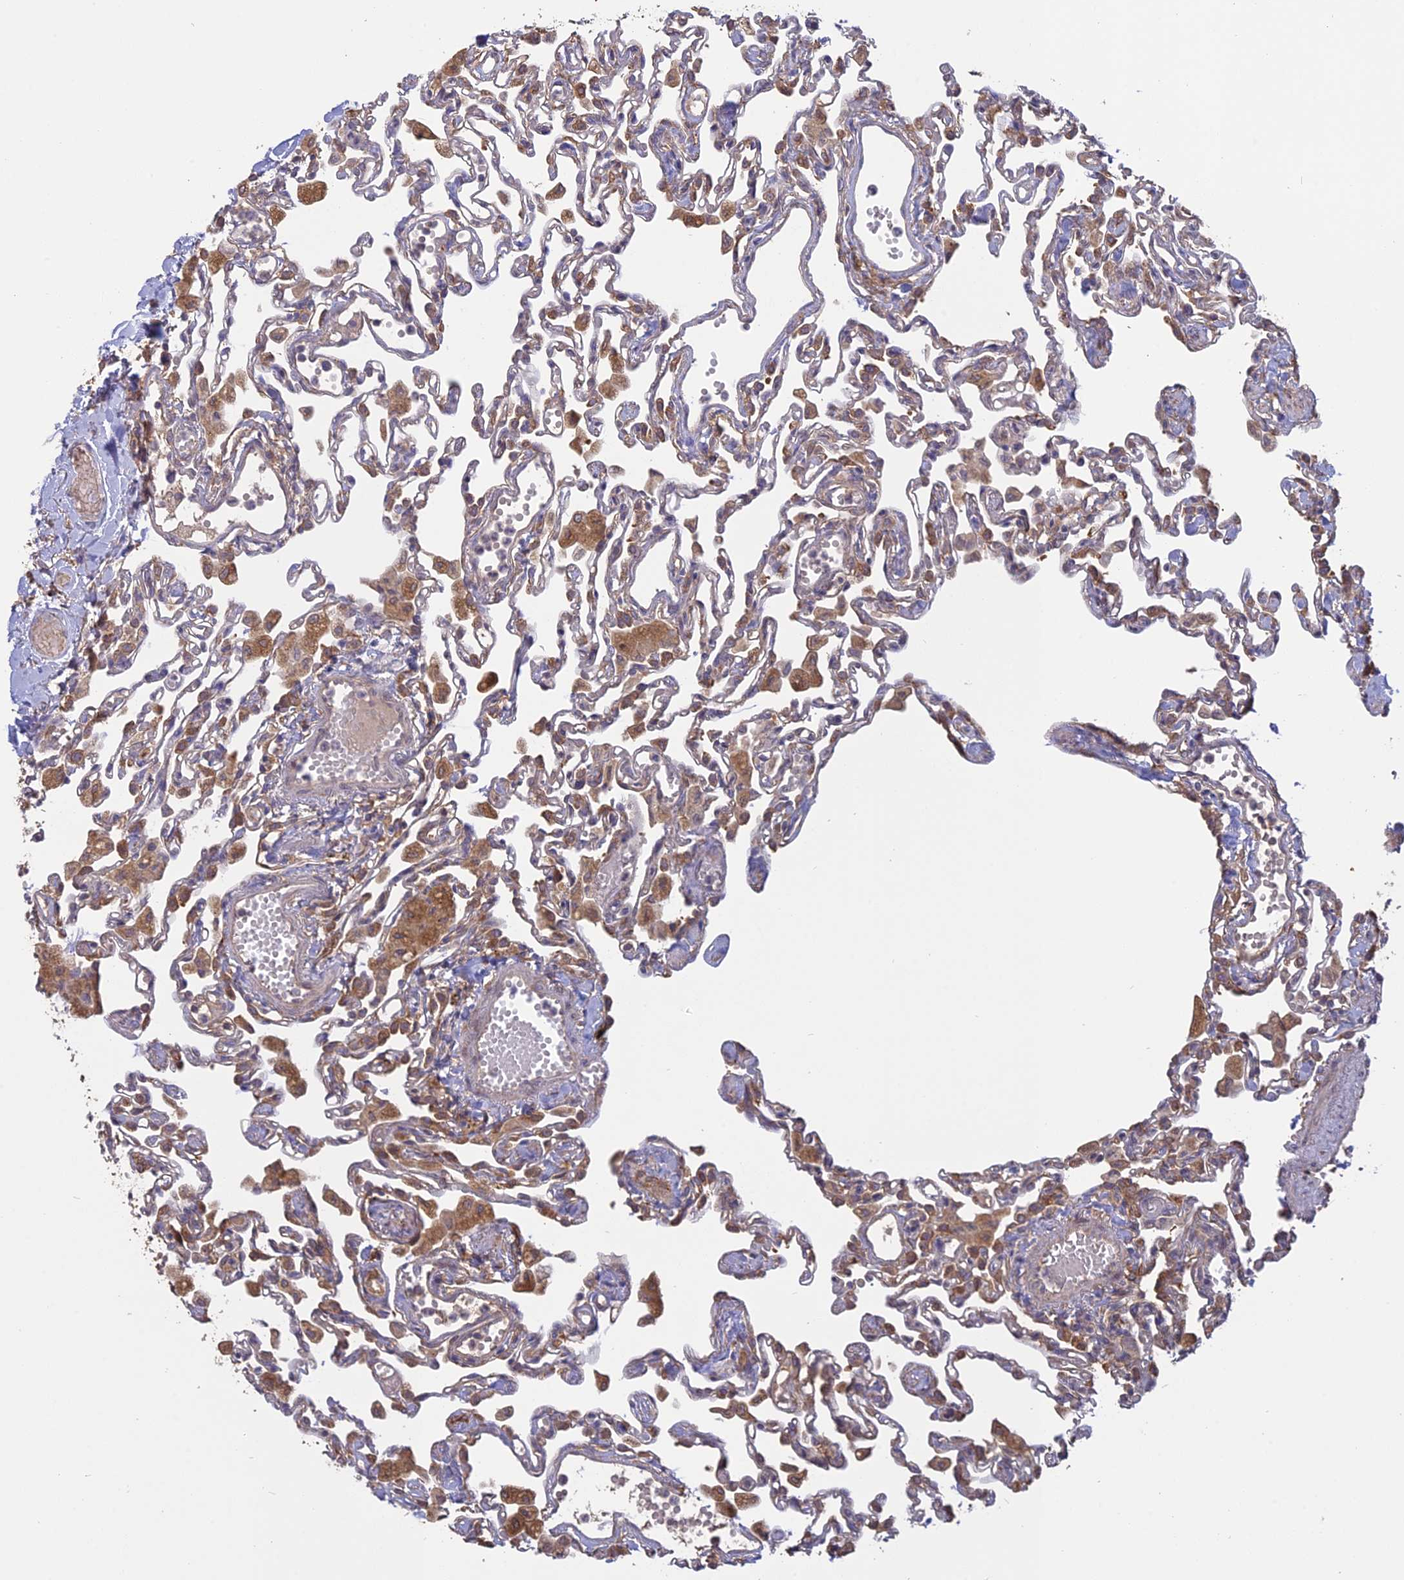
{"staining": {"intensity": "moderate", "quantity": "<25%", "location": "cytoplasmic/membranous"}, "tissue": "lung", "cell_type": "Alveolar cells", "image_type": "normal", "snomed": [{"axis": "morphology", "description": "Normal tissue, NOS"}, {"axis": "topography", "description": "Bronchus"}, {"axis": "topography", "description": "Lung"}], "caption": "Benign lung exhibits moderate cytoplasmic/membranous expression in about <25% of alveolar cells (Brightfield microscopy of DAB IHC at high magnification)..", "gene": "PPIC", "patient": {"sex": "female", "age": 49}}